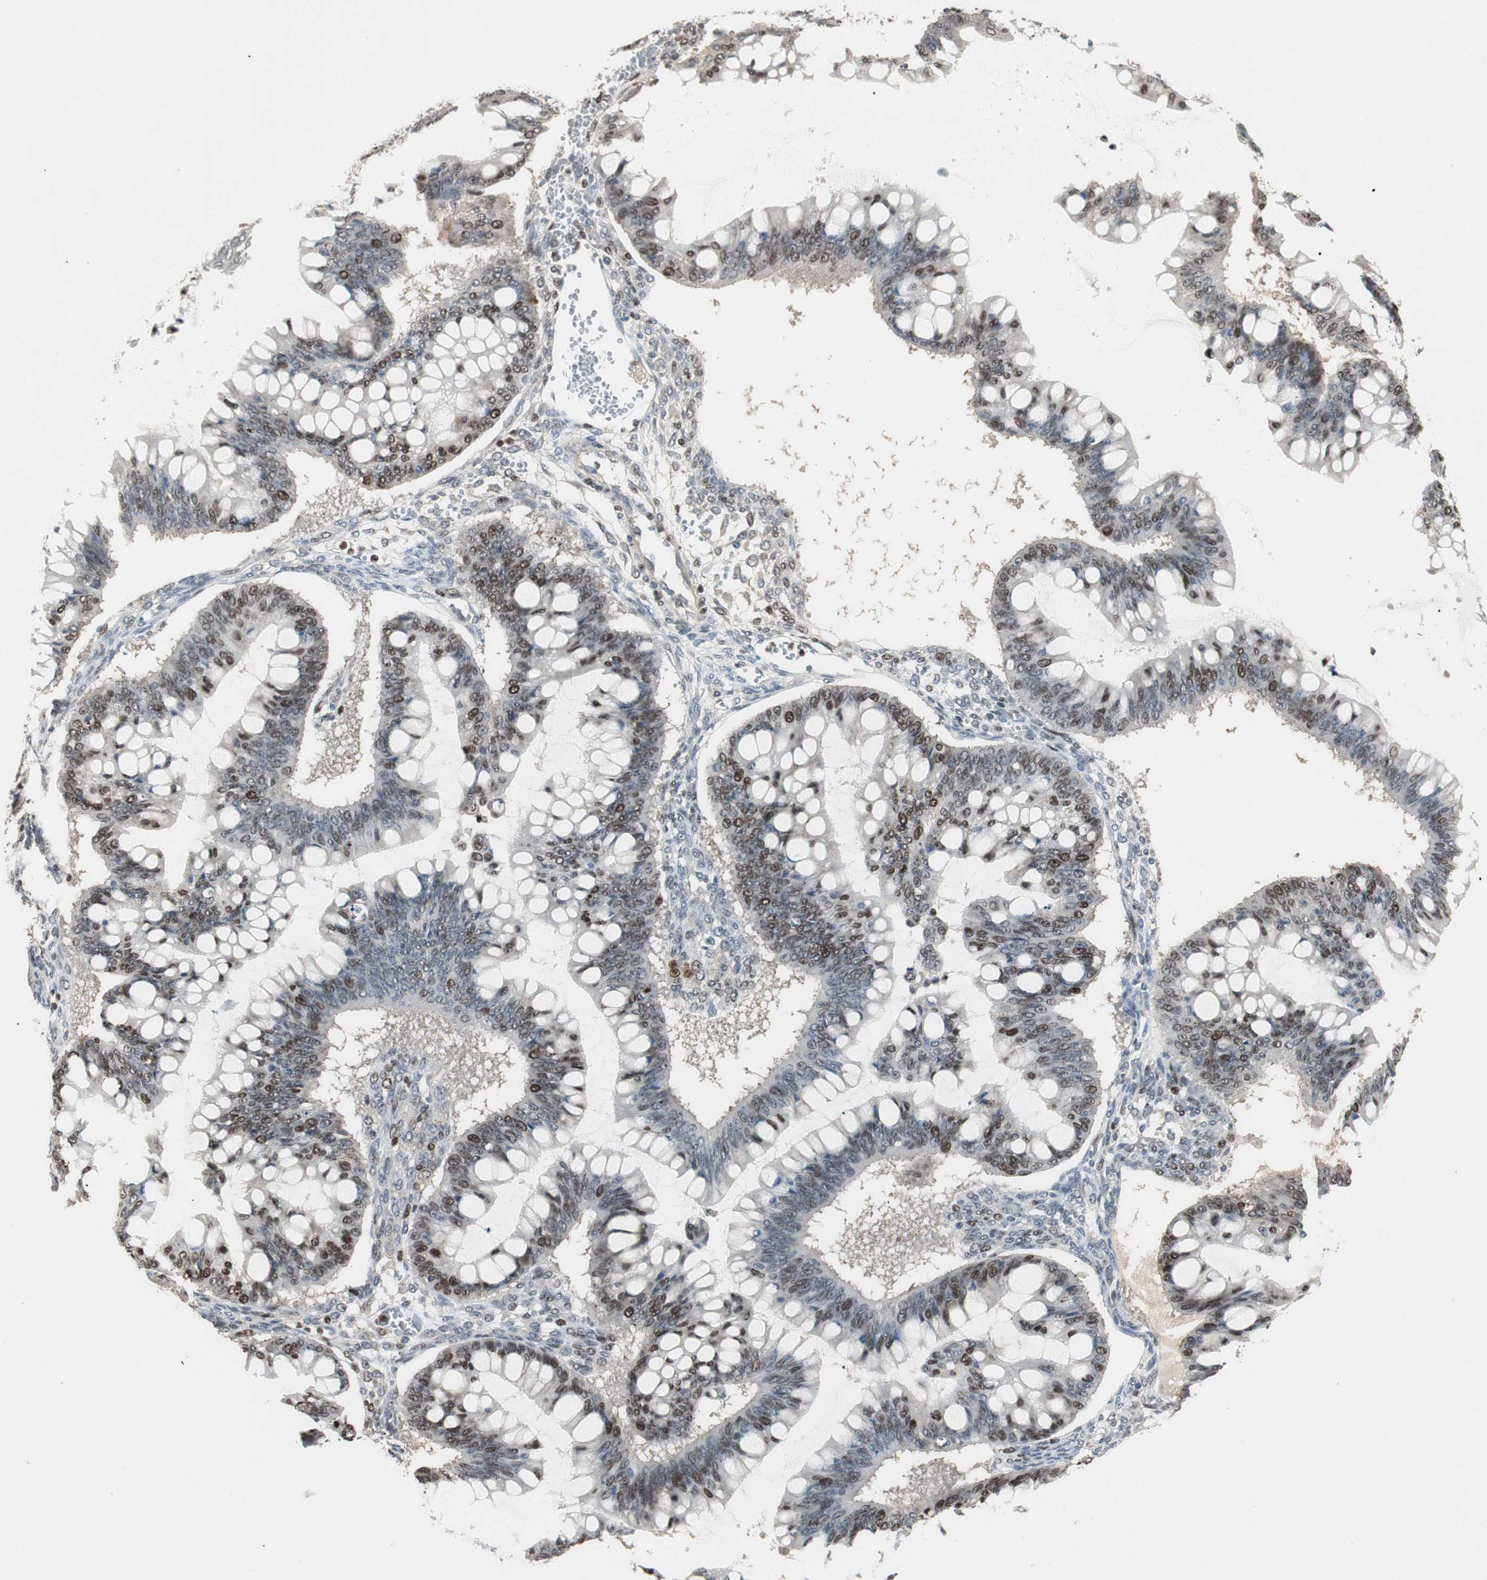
{"staining": {"intensity": "moderate", "quantity": "25%-75%", "location": "nuclear"}, "tissue": "ovarian cancer", "cell_type": "Tumor cells", "image_type": "cancer", "snomed": [{"axis": "morphology", "description": "Cystadenocarcinoma, mucinous, NOS"}, {"axis": "topography", "description": "Ovary"}], "caption": "This photomicrograph reveals IHC staining of human mucinous cystadenocarcinoma (ovarian), with medium moderate nuclear positivity in approximately 25%-75% of tumor cells.", "gene": "FEN1", "patient": {"sex": "female", "age": 73}}